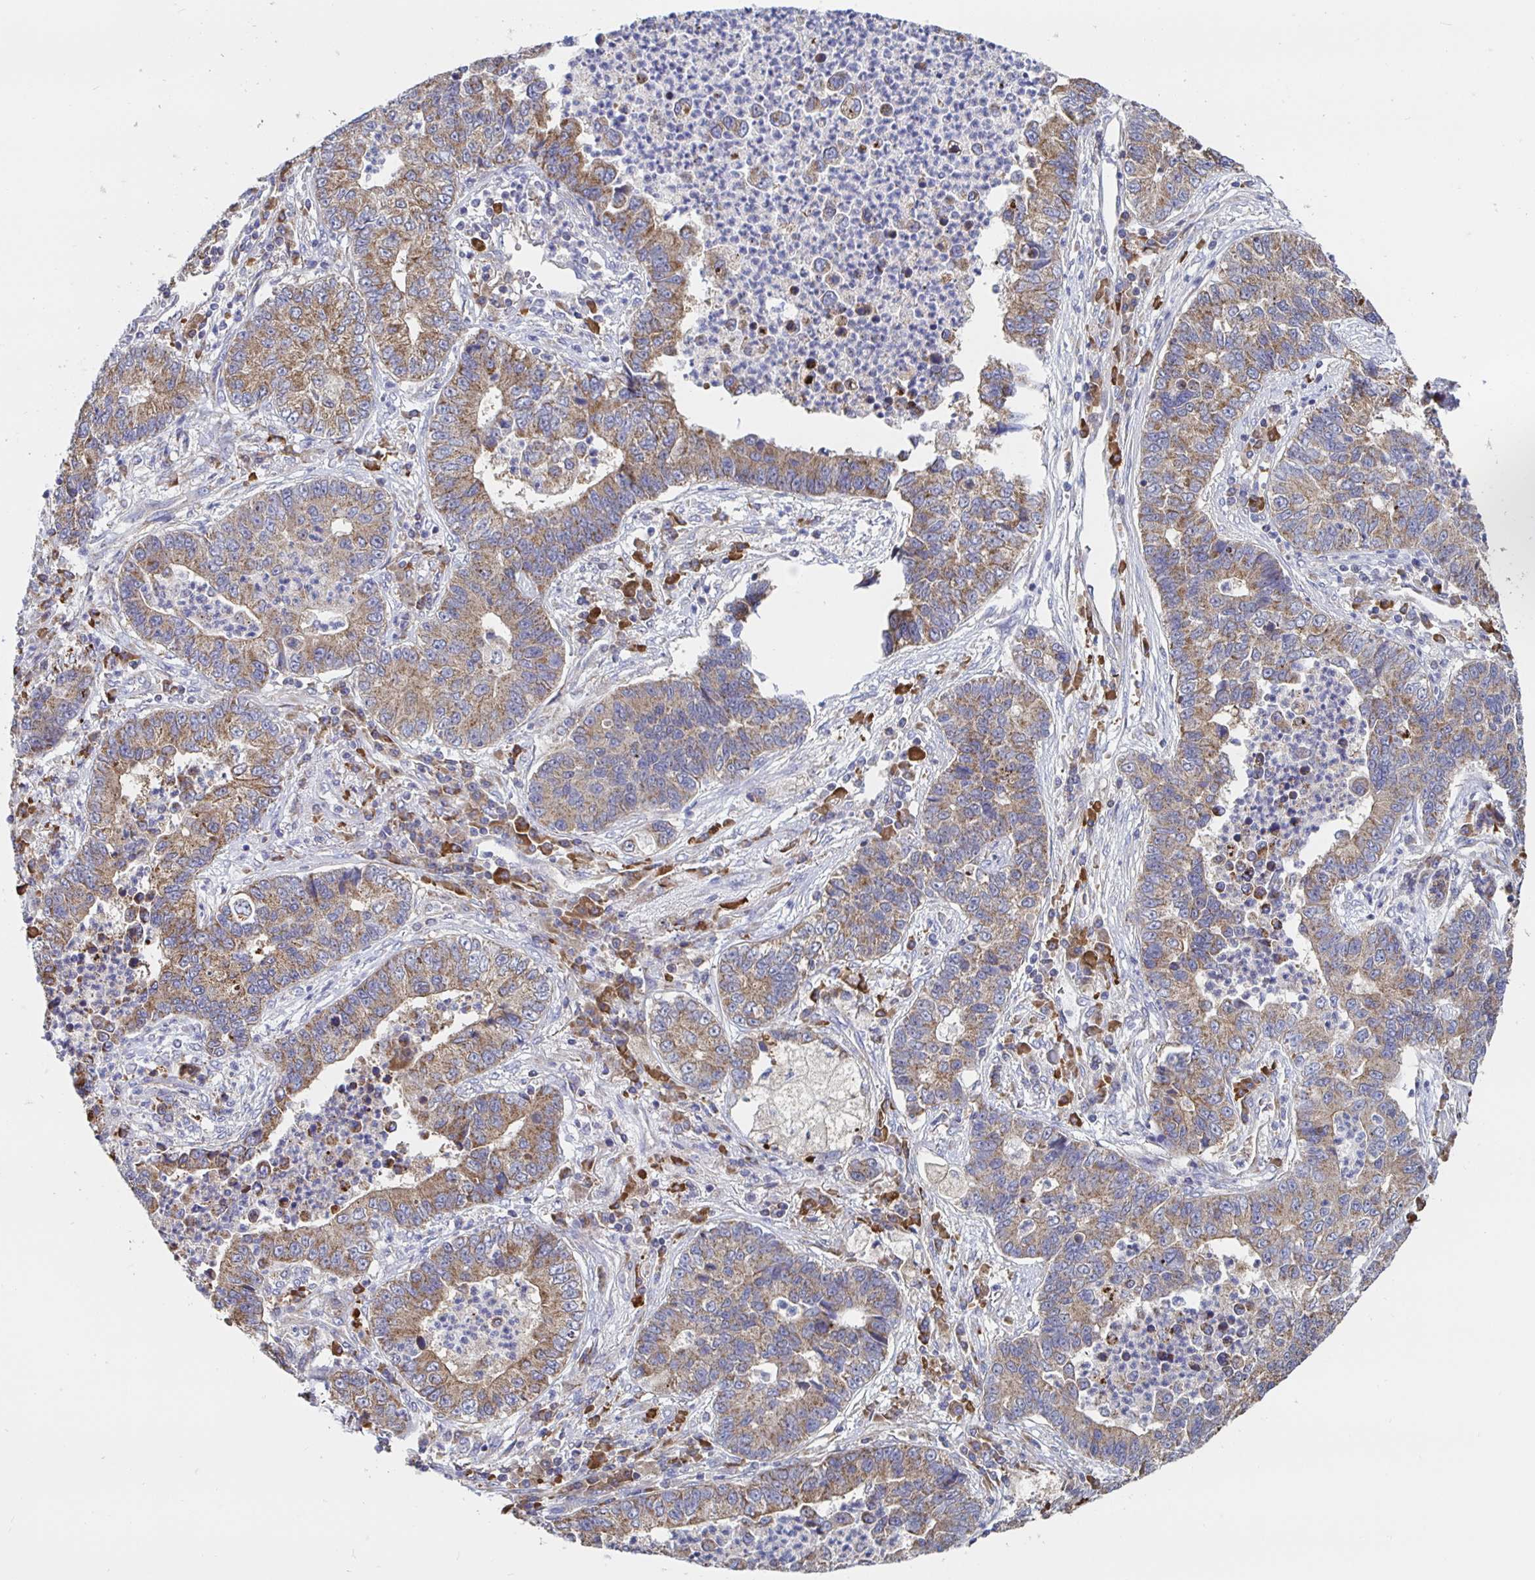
{"staining": {"intensity": "moderate", "quantity": ">75%", "location": "cytoplasmic/membranous"}, "tissue": "lung cancer", "cell_type": "Tumor cells", "image_type": "cancer", "snomed": [{"axis": "morphology", "description": "Adenocarcinoma, NOS"}, {"axis": "topography", "description": "Lung"}], "caption": "Tumor cells exhibit moderate cytoplasmic/membranous expression in about >75% of cells in adenocarcinoma (lung).", "gene": "PRDX3", "patient": {"sex": "female", "age": 57}}